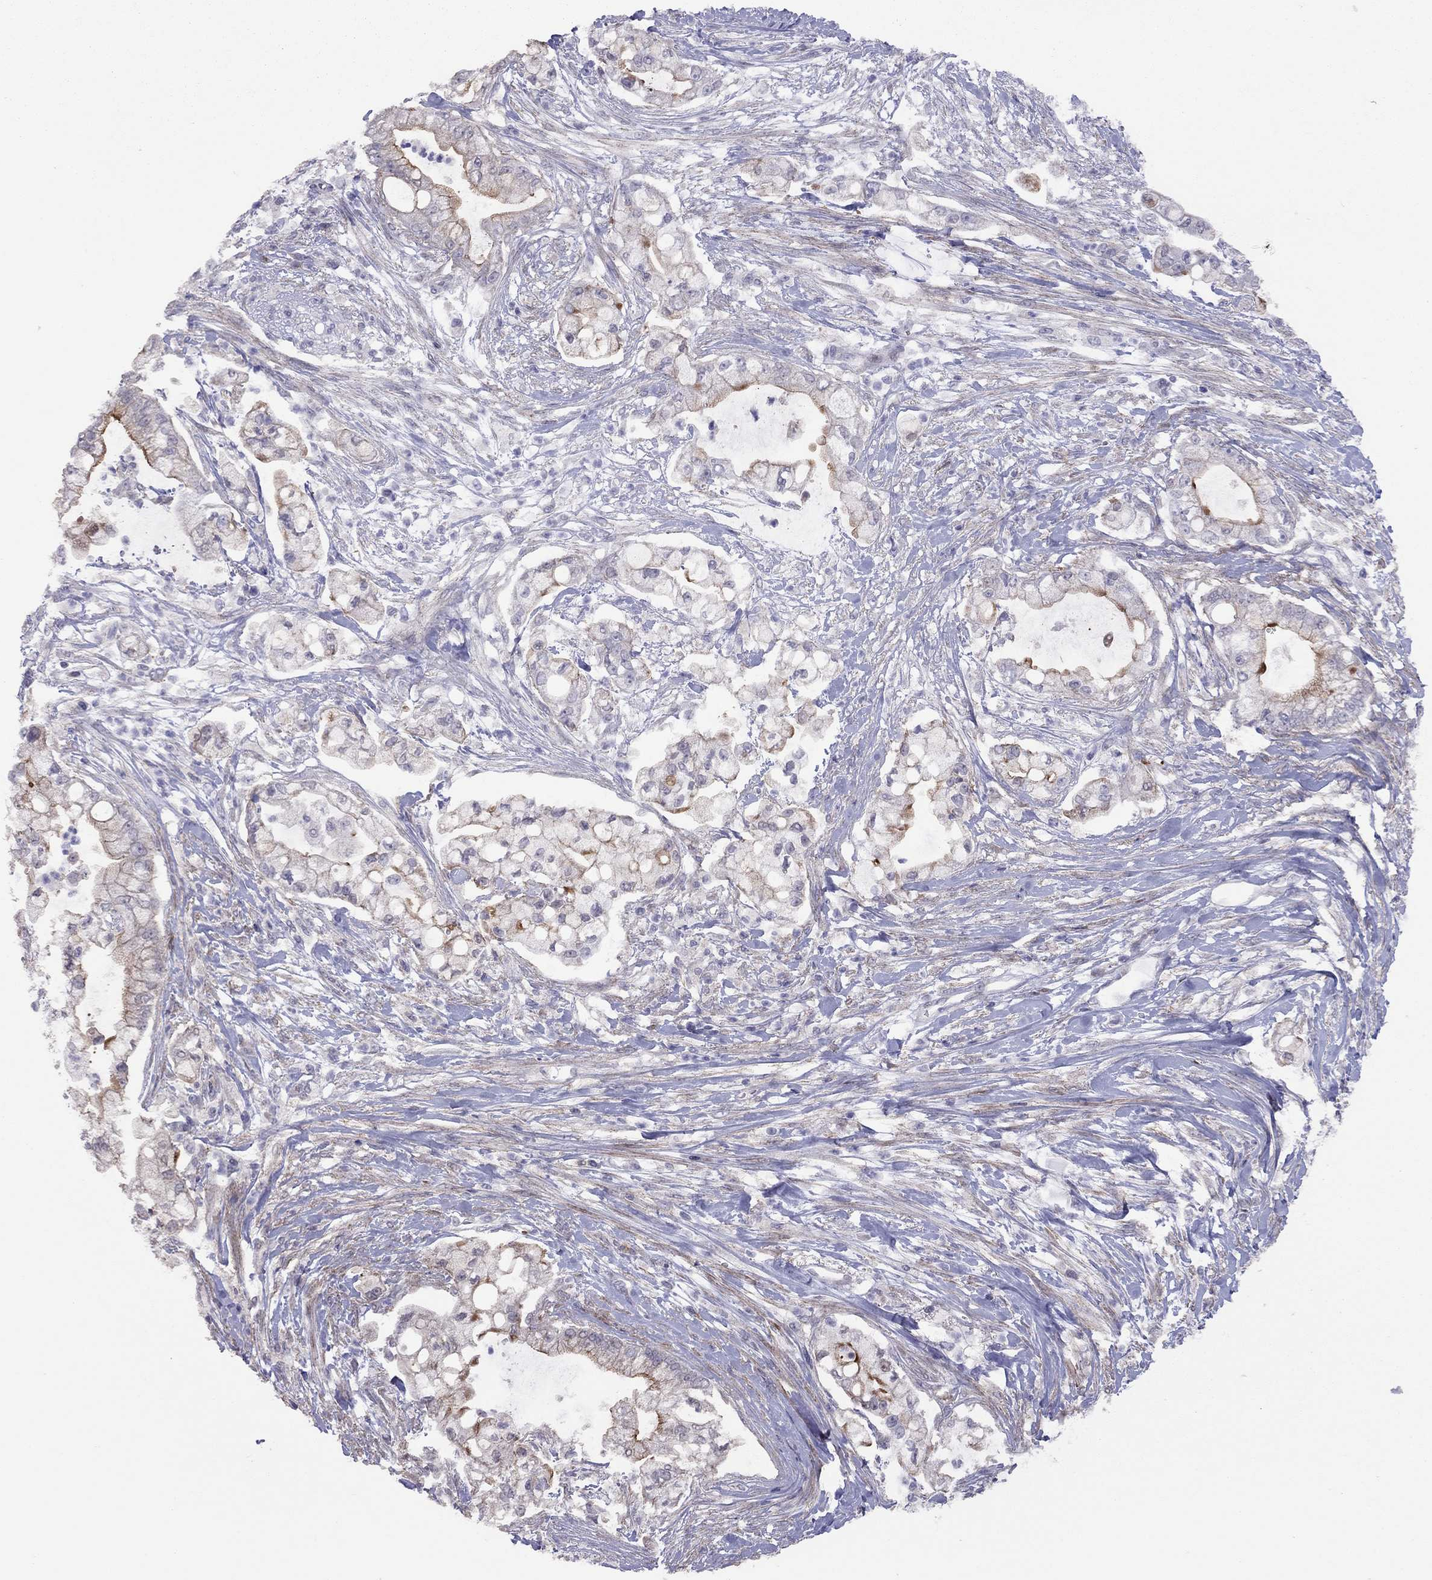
{"staining": {"intensity": "strong", "quantity": "<25%", "location": "cytoplasmic/membranous"}, "tissue": "pancreatic cancer", "cell_type": "Tumor cells", "image_type": "cancer", "snomed": [{"axis": "morphology", "description": "Adenocarcinoma, NOS"}, {"axis": "topography", "description": "Pancreas"}], "caption": "There is medium levels of strong cytoplasmic/membranous staining in tumor cells of pancreatic cancer, as demonstrated by immunohistochemical staining (brown color).", "gene": "SYTL2", "patient": {"sex": "female", "age": 69}}